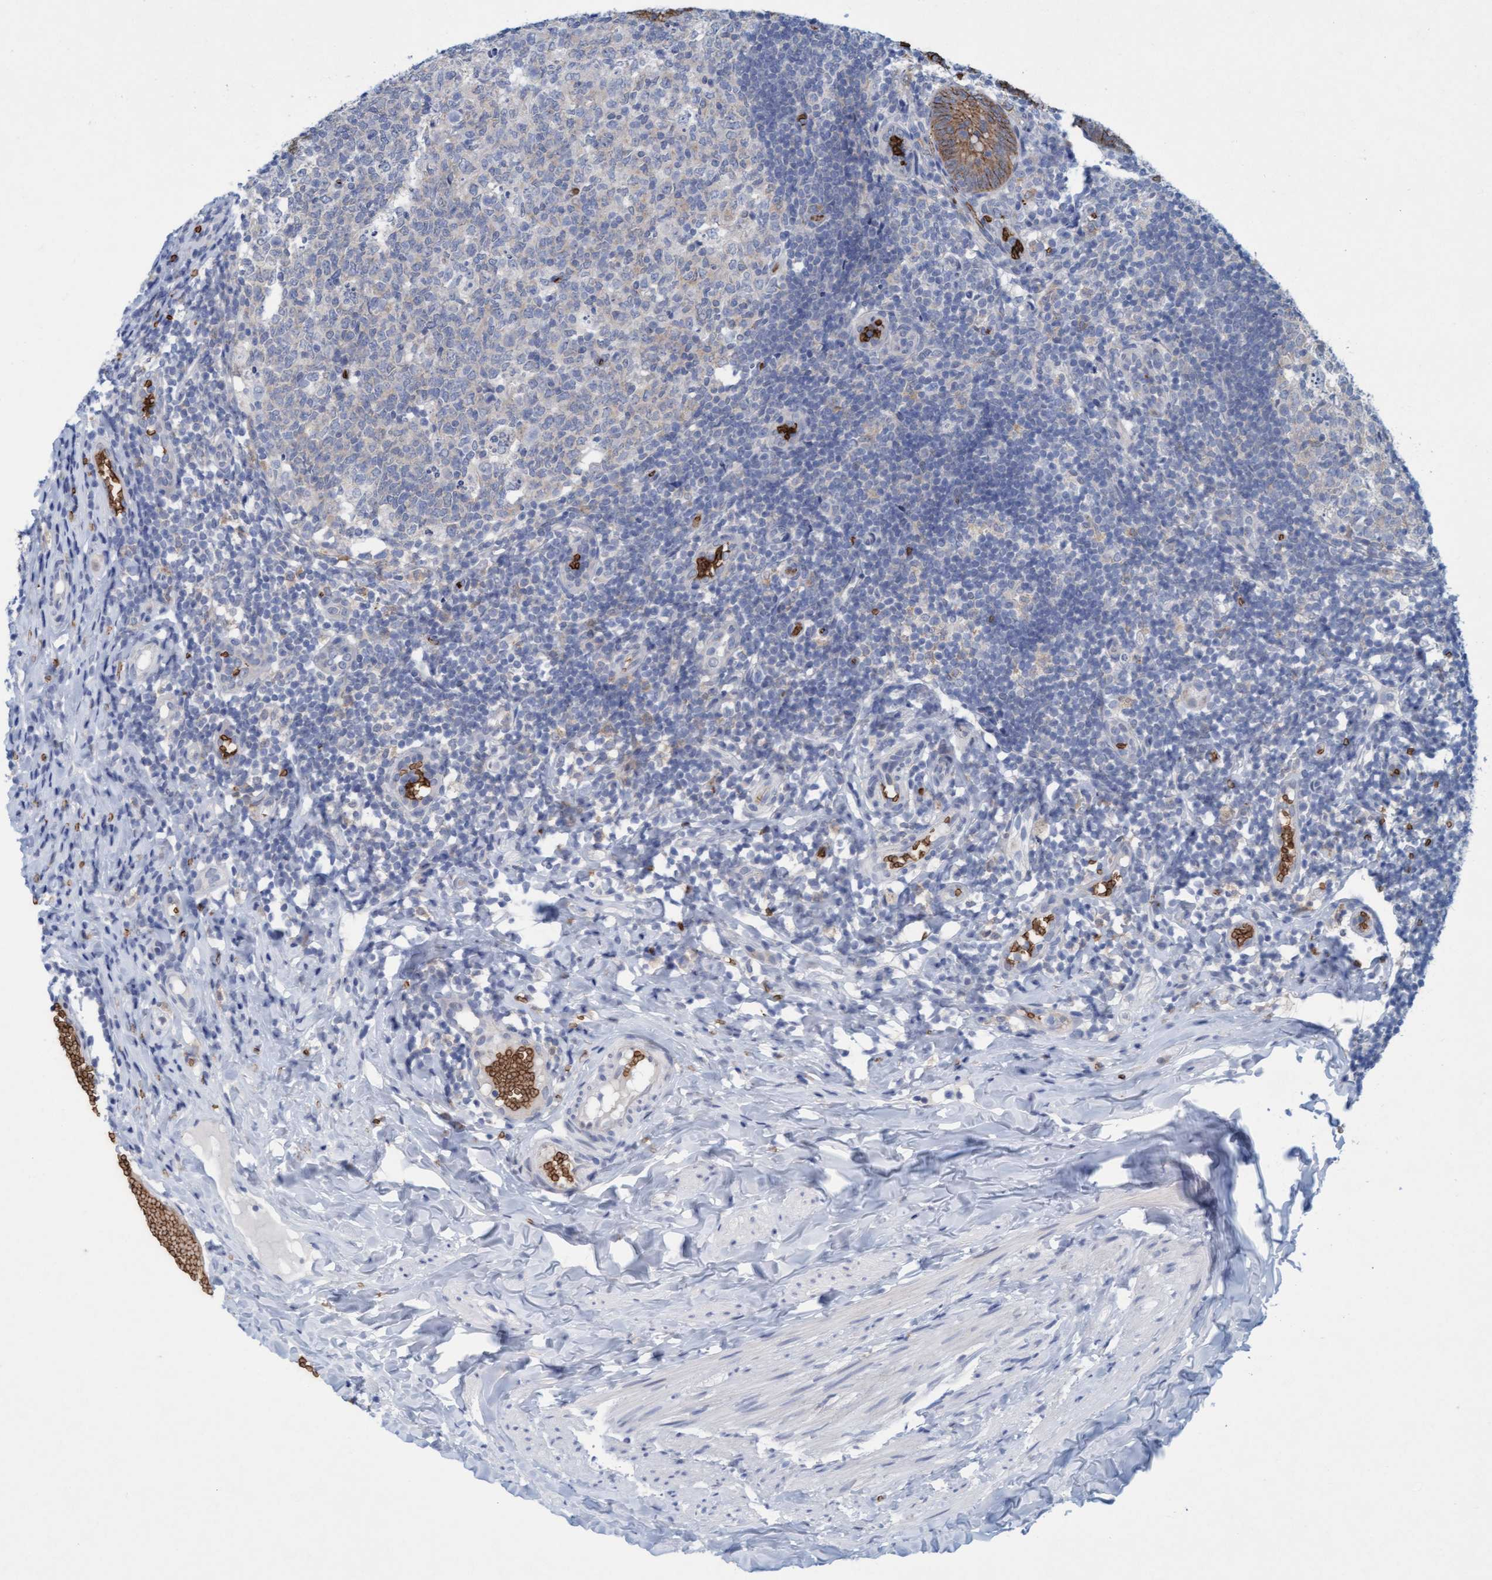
{"staining": {"intensity": "negative", "quantity": "none", "location": "none"}, "tissue": "appendix", "cell_type": "Lymphoid tissue", "image_type": "normal", "snomed": [{"axis": "morphology", "description": "Normal tissue, NOS"}, {"axis": "topography", "description": "Appendix"}], "caption": "Human appendix stained for a protein using IHC demonstrates no positivity in lymphoid tissue.", "gene": "SPEM2", "patient": {"sex": "male", "age": 8}}